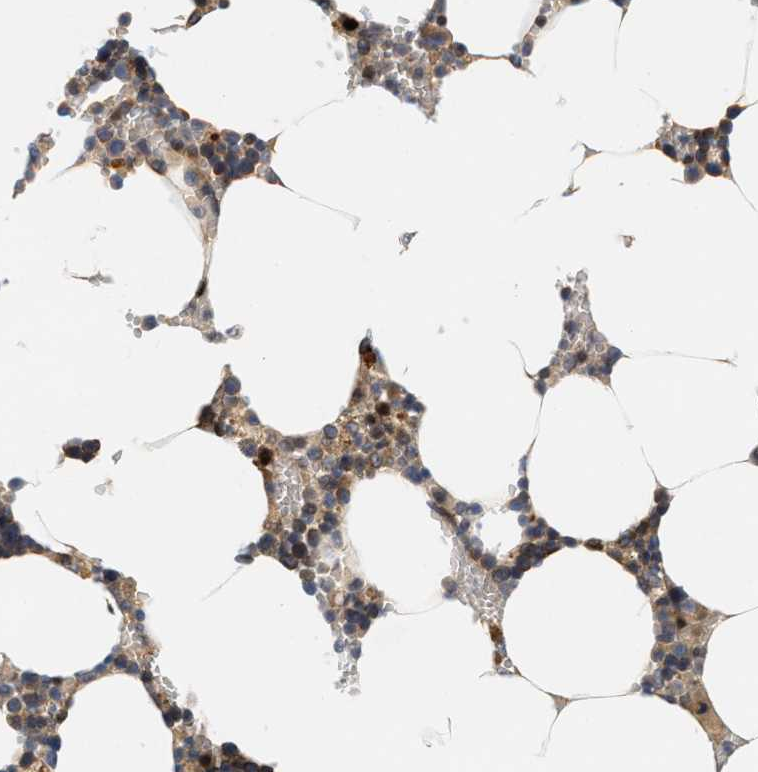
{"staining": {"intensity": "moderate", "quantity": "25%-75%", "location": "cytoplasmic/membranous"}, "tissue": "bone marrow", "cell_type": "Hematopoietic cells", "image_type": "normal", "snomed": [{"axis": "morphology", "description": "Normal tissue, NOS"}, {"axis": "topography", "description": "Bone marrow"}], "caption": "The image reveals immunohistochemical staining of benign bone marrow. There is moderate cytoplasmic/membranous staining is present in about 25%-75% of hematopoietic cells.", "gene": "TCF4", "patient": {"sex": "male", "age": 70}}